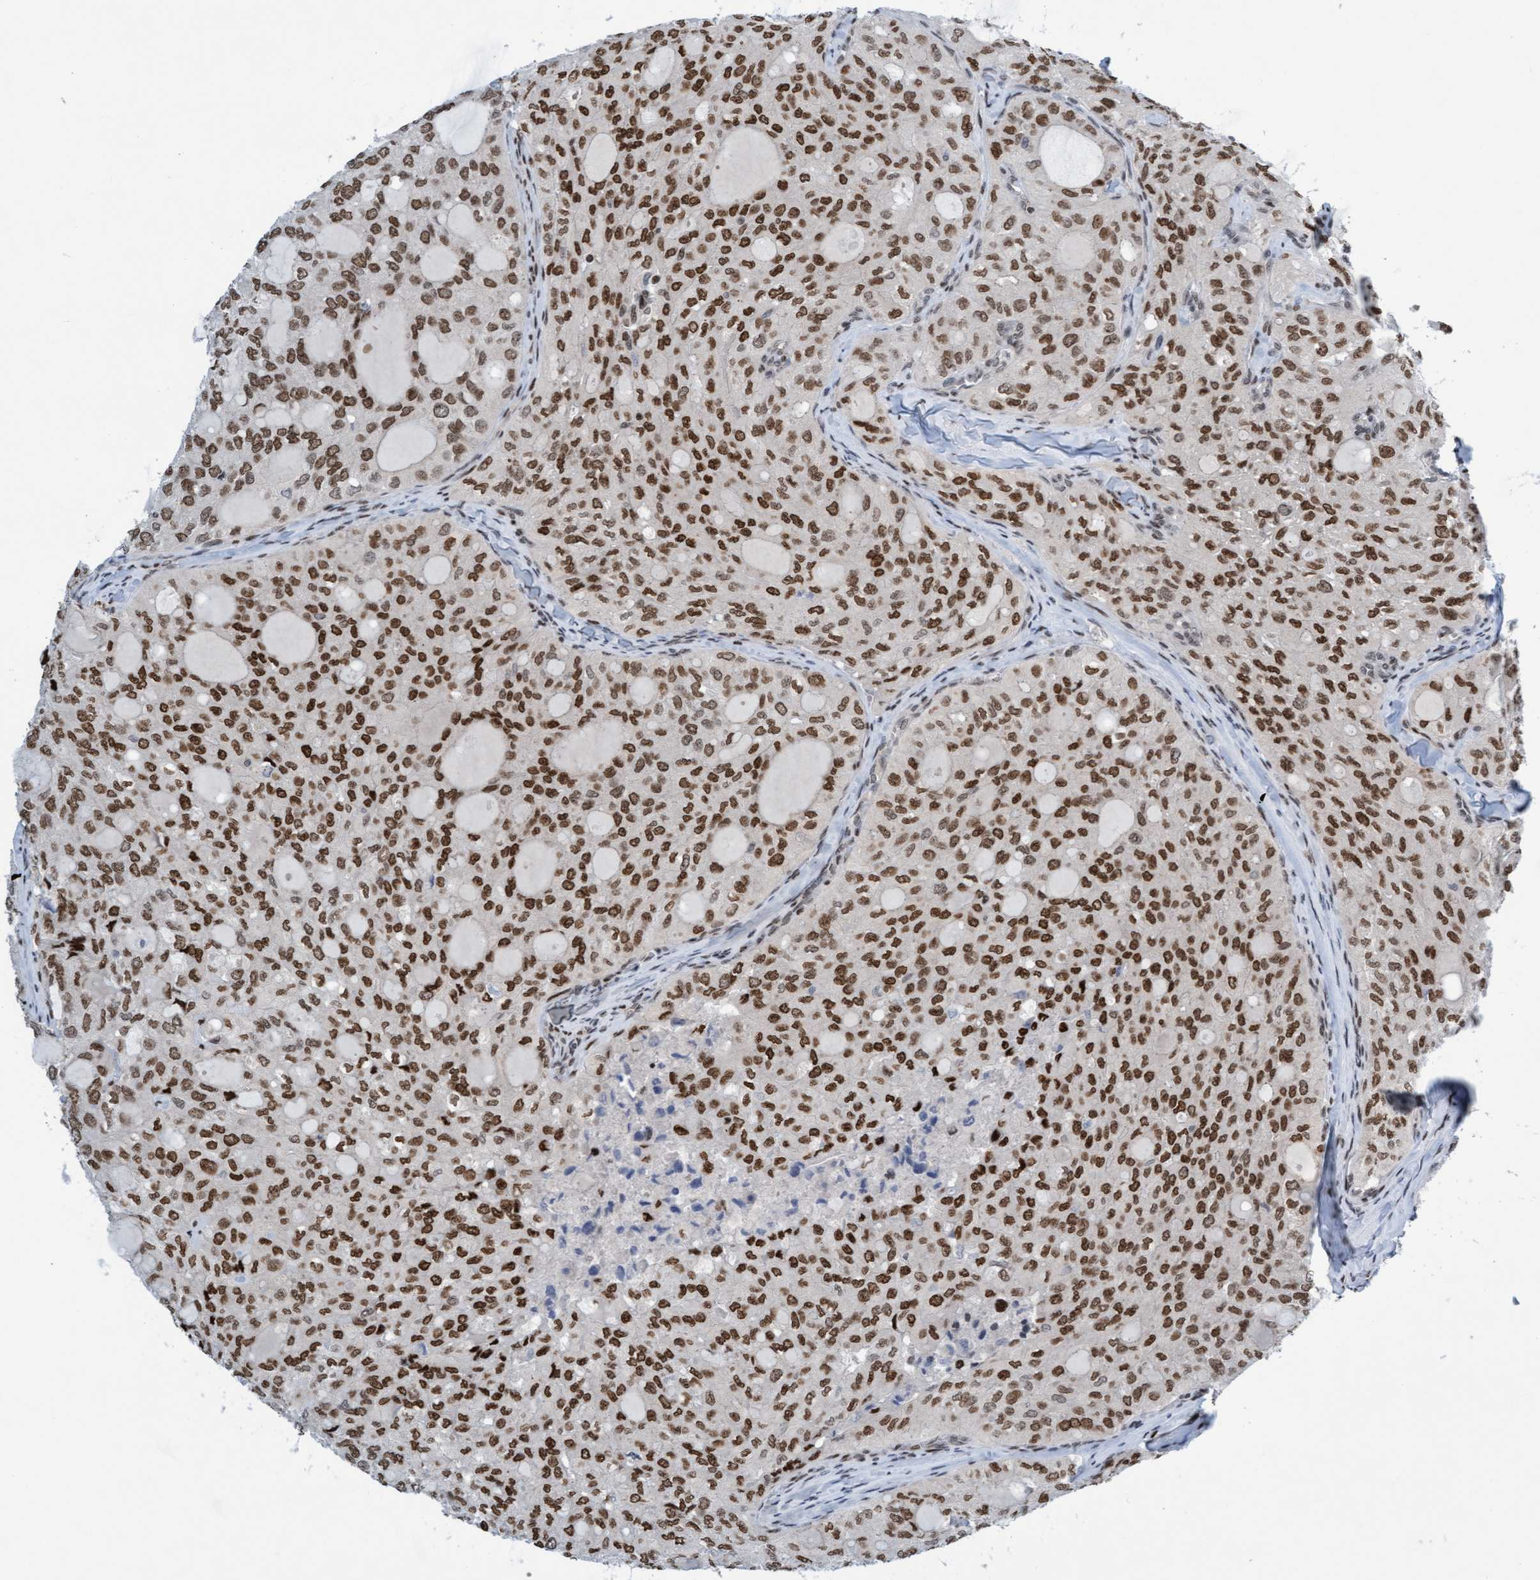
{"staining": {"intensity": "moderate", "quantity": ">75%", "location": "nuclear"}, "tissue": "thyroid cancer", "cell_type": "Tumor cells", "image_type": "cancer", "snomed": [{"axis": "morphology", "description": "Follicular adenoma carcinoma, NOS"}, {"axis": "topography", "description": "Thyroid gland"}], "caption": "A brown stain shows moderate nuclear positivity of a protein in human thyroid cancer (follicular adenoma carcinoma) tumor cells. Using DAB (brown) and hematoxylin (blue) stains, captured at high magnification using brightfield microscopy.", "gene": "GLRX2", "patient": {"sex": "male", "age": 75}}